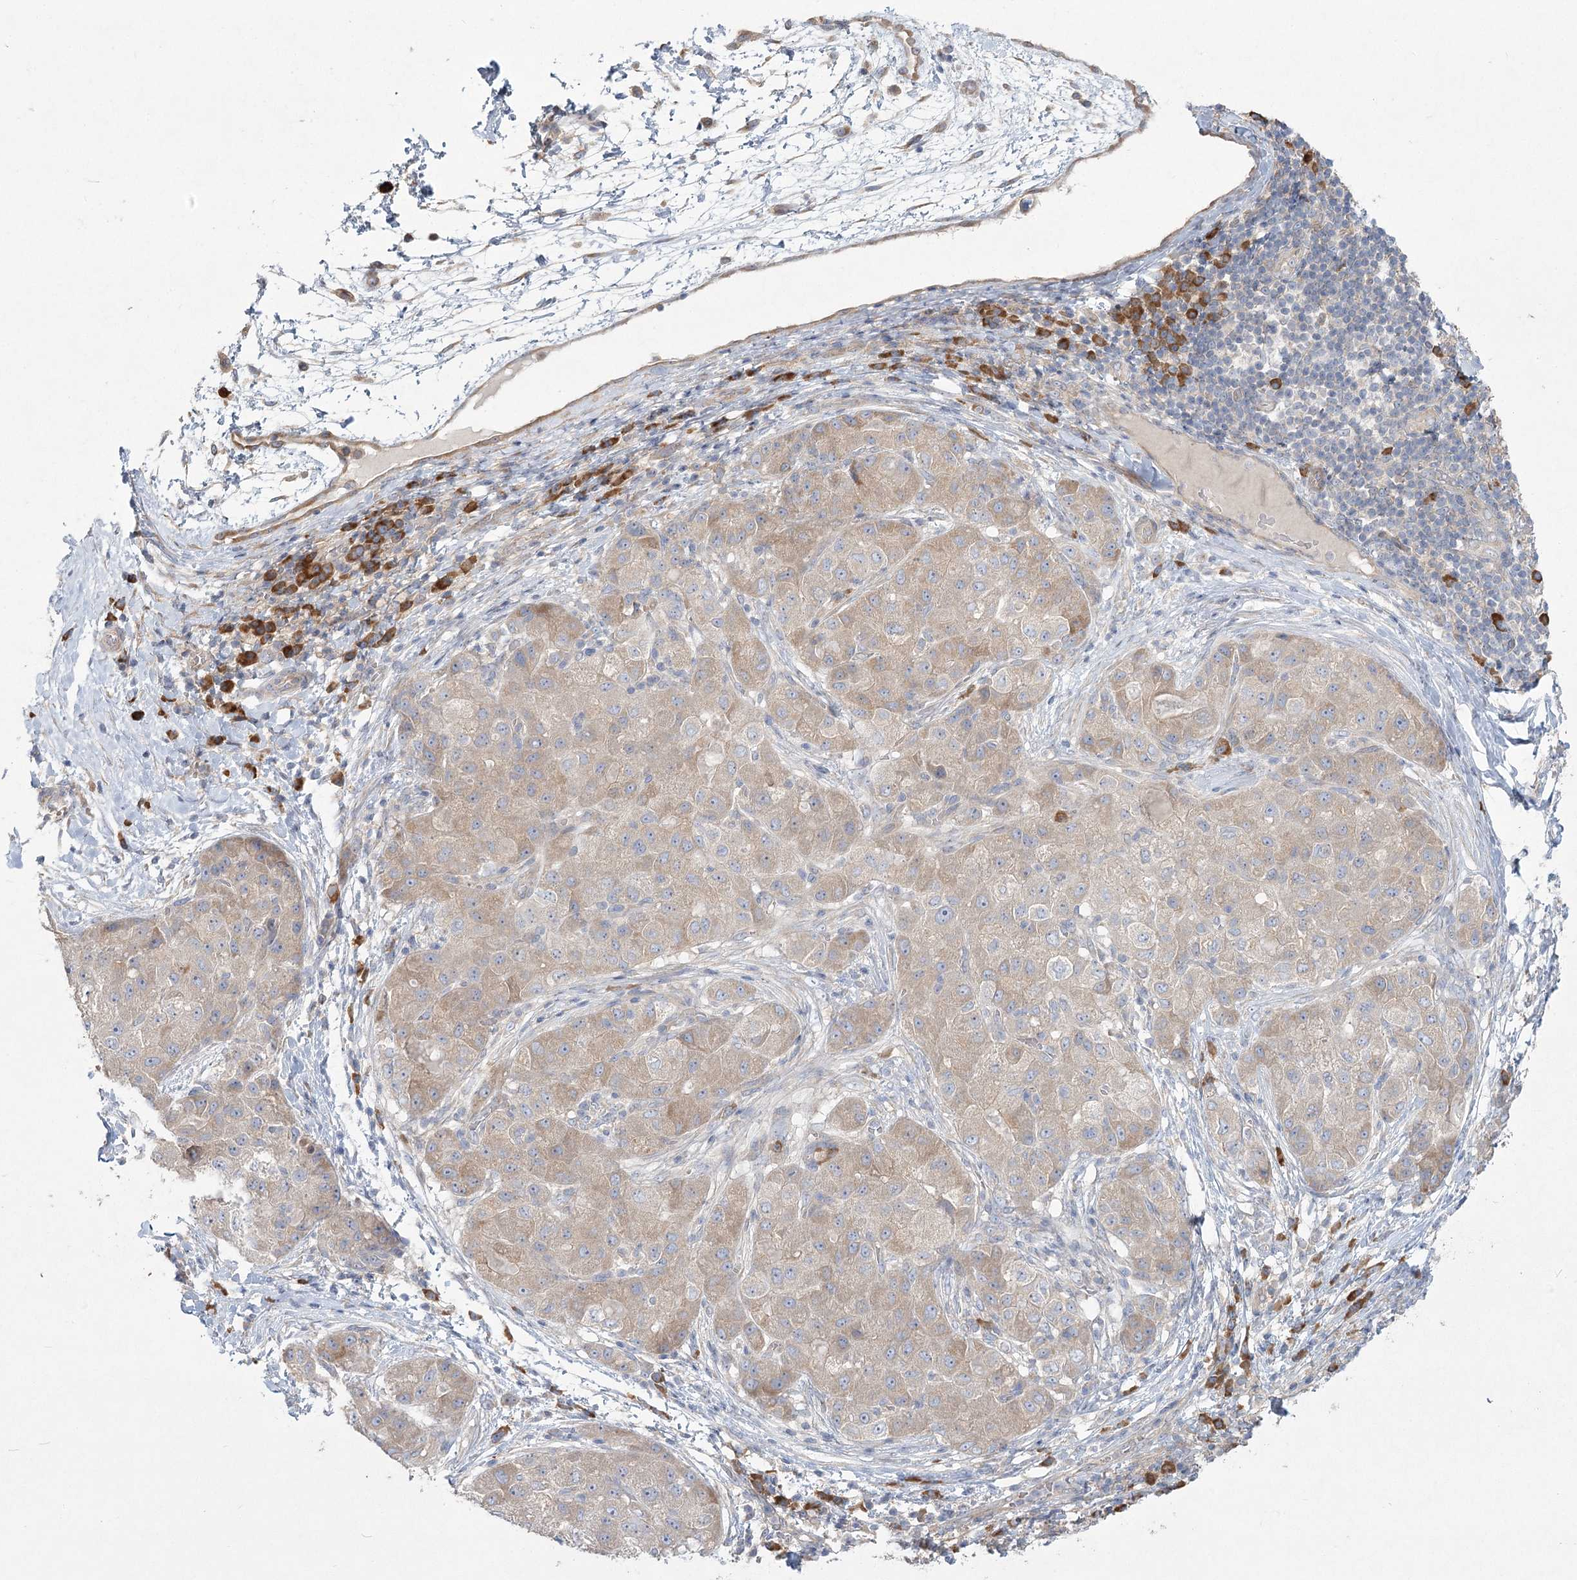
{"staining": {"intensity": "weak", "quantity": ">75%", "location": "cytoplasmic/membranous"}, "tissue": "liver cancer", "cell_type": "Tumor cells", "image_type": "cancer", "snomed": [{"axis": "morphology", "description": "Carcinoma, Hepatocellular, NOS"}, {"axis": "topography", "description": "Liver"}], "caption": "Liver cancer (hepatocellular carcinoma) tissue reveals weak cytoplasmic/membranous expression in approximately >75% of tumor cells", "gene": "CAMTA1", "patient": {"sex": "male", "age": 80}}